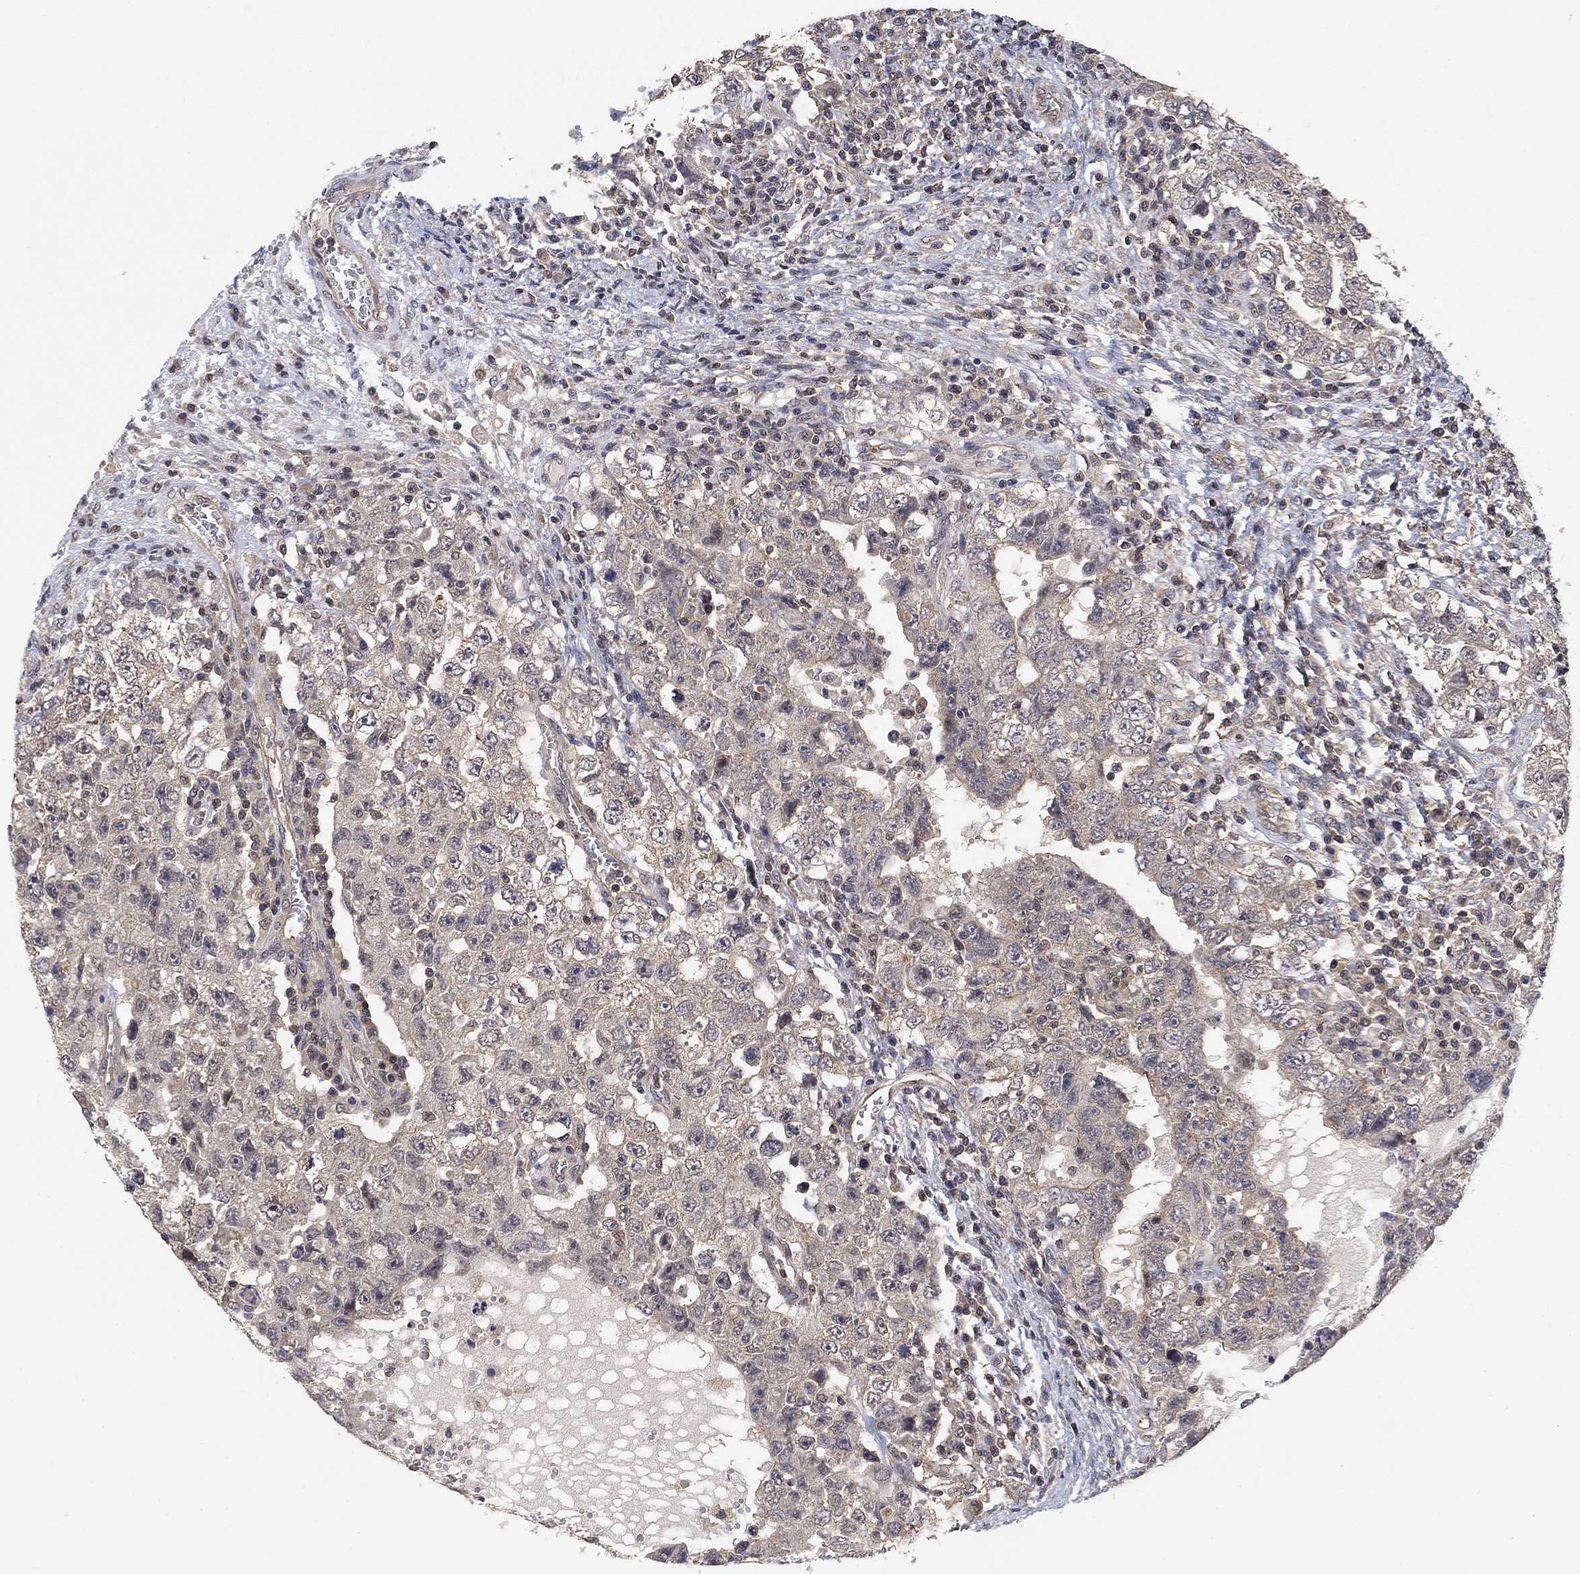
{"staining": {"intensity": "negative", "quantity": "none", "location": "none"}, "tissue": "testis cancer", "cell_type": "Tumor cells", "image_type": "cancer", "snomed": [{"axis": "morphology", "description": "Carcinoma, Embryonal, NOS"}, {"axis": "topography", "description": "Testis"}], "caption": "Tumor cells are negative for brown protein staining in testis cancer.", "gene": "CCDC43", "patient": {"sex": "male", "age": 26}}